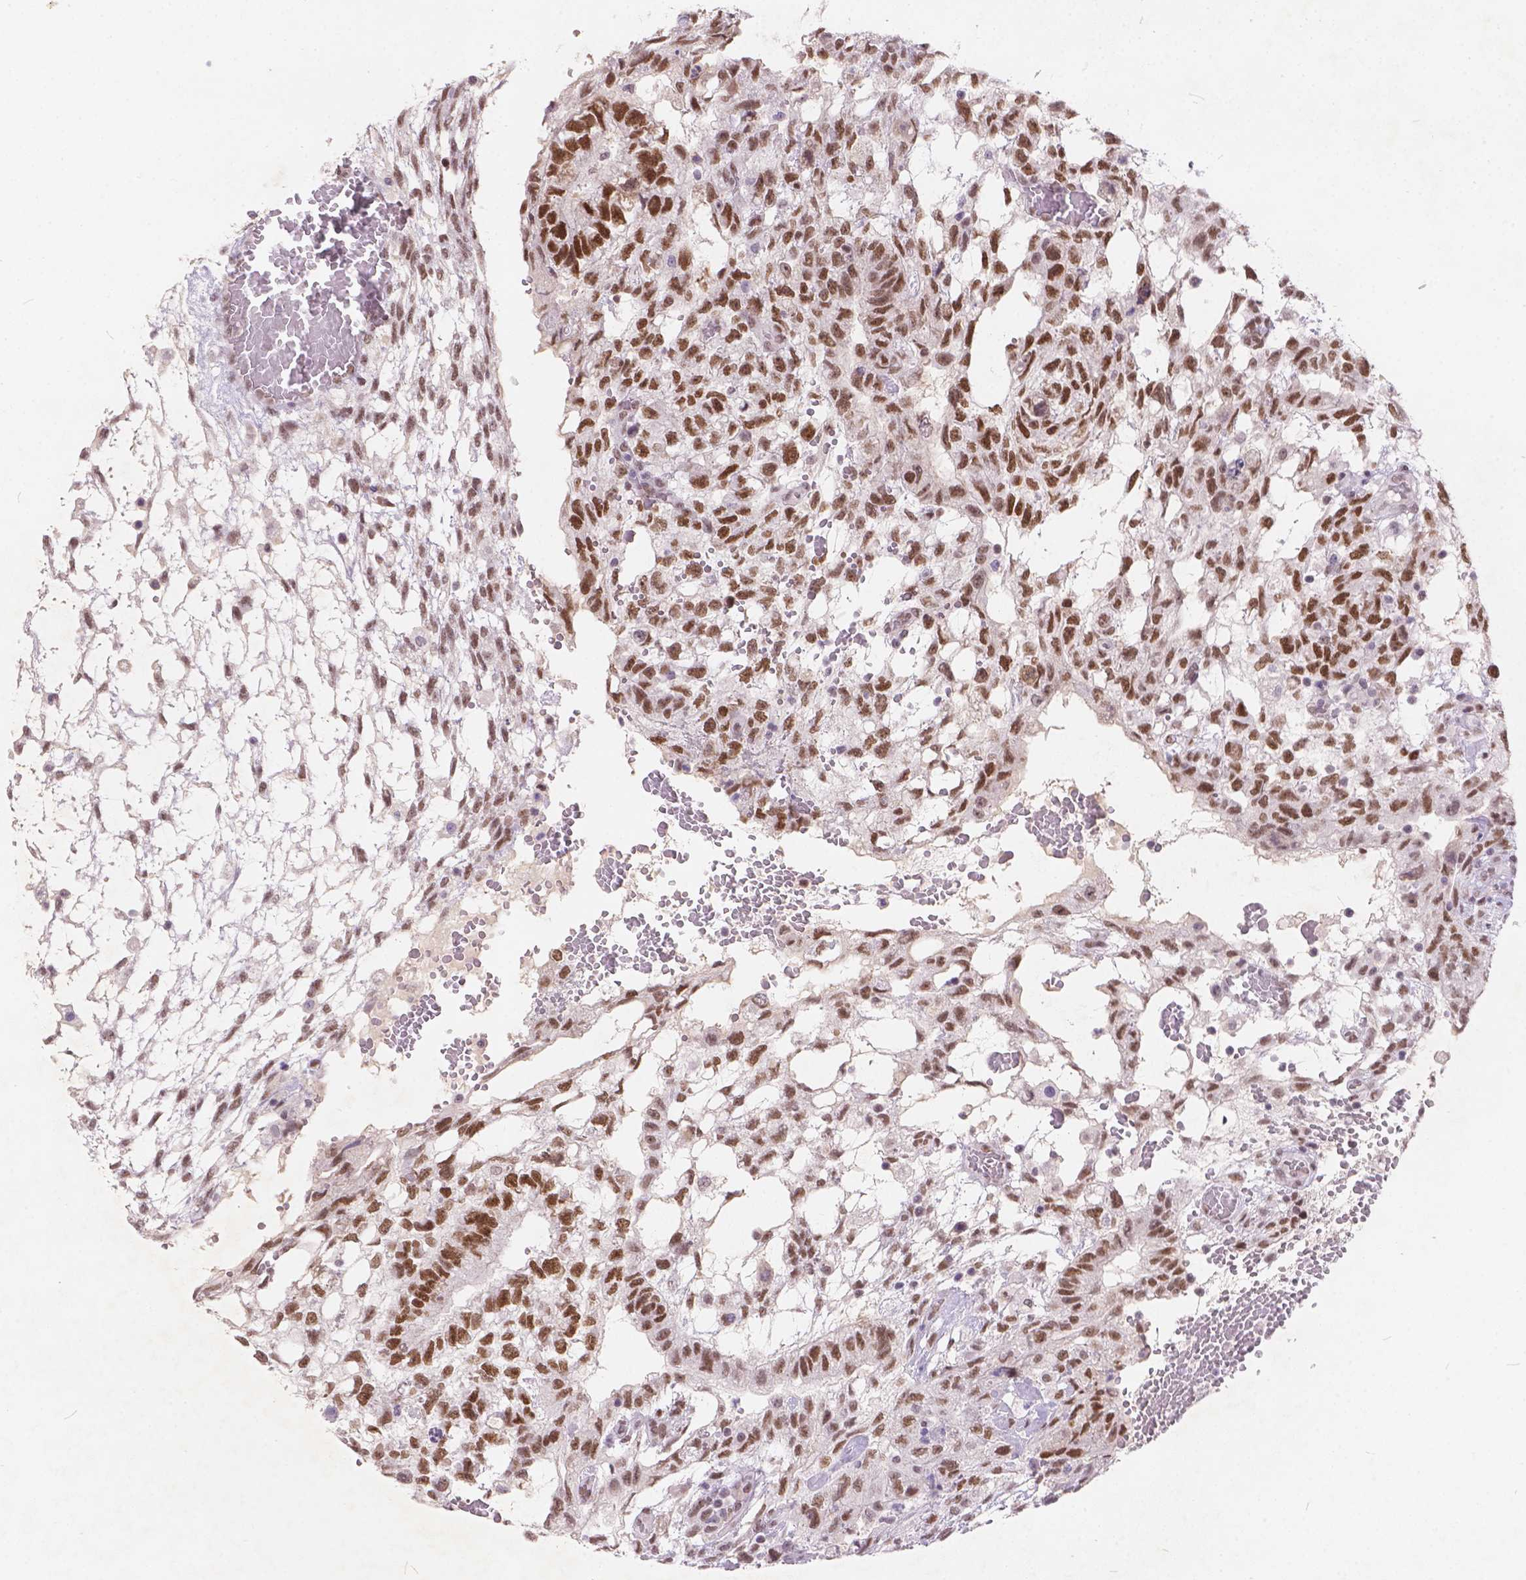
{"staining": {"intensity": "moderate", "quantity": ">75%", "location": "nuclear"}, "tissue": "testis cancer", "cell_type": "Tumor cells", "image_type": "cancer", "snomed": [{"axis": "morphology", "description": "Carcinoma, Embryonal, NOS"}, {"axis": "topography", "description": "Testis"}], "caption": "Immunohistochemical staining of human testis embryonal carcinoma exhibits medium levels of moderate nuclear staining in approximately >75% of tumor cells. The staining was performed using DAB (3,3'-diaminobenzidine) to visualize the protein expression in brown, while the nuclei were stained in blue with hematoxylin (Magnification: 20x).", "gene": "FAM53A", "patient": {"sex": "male", "age": 32}}